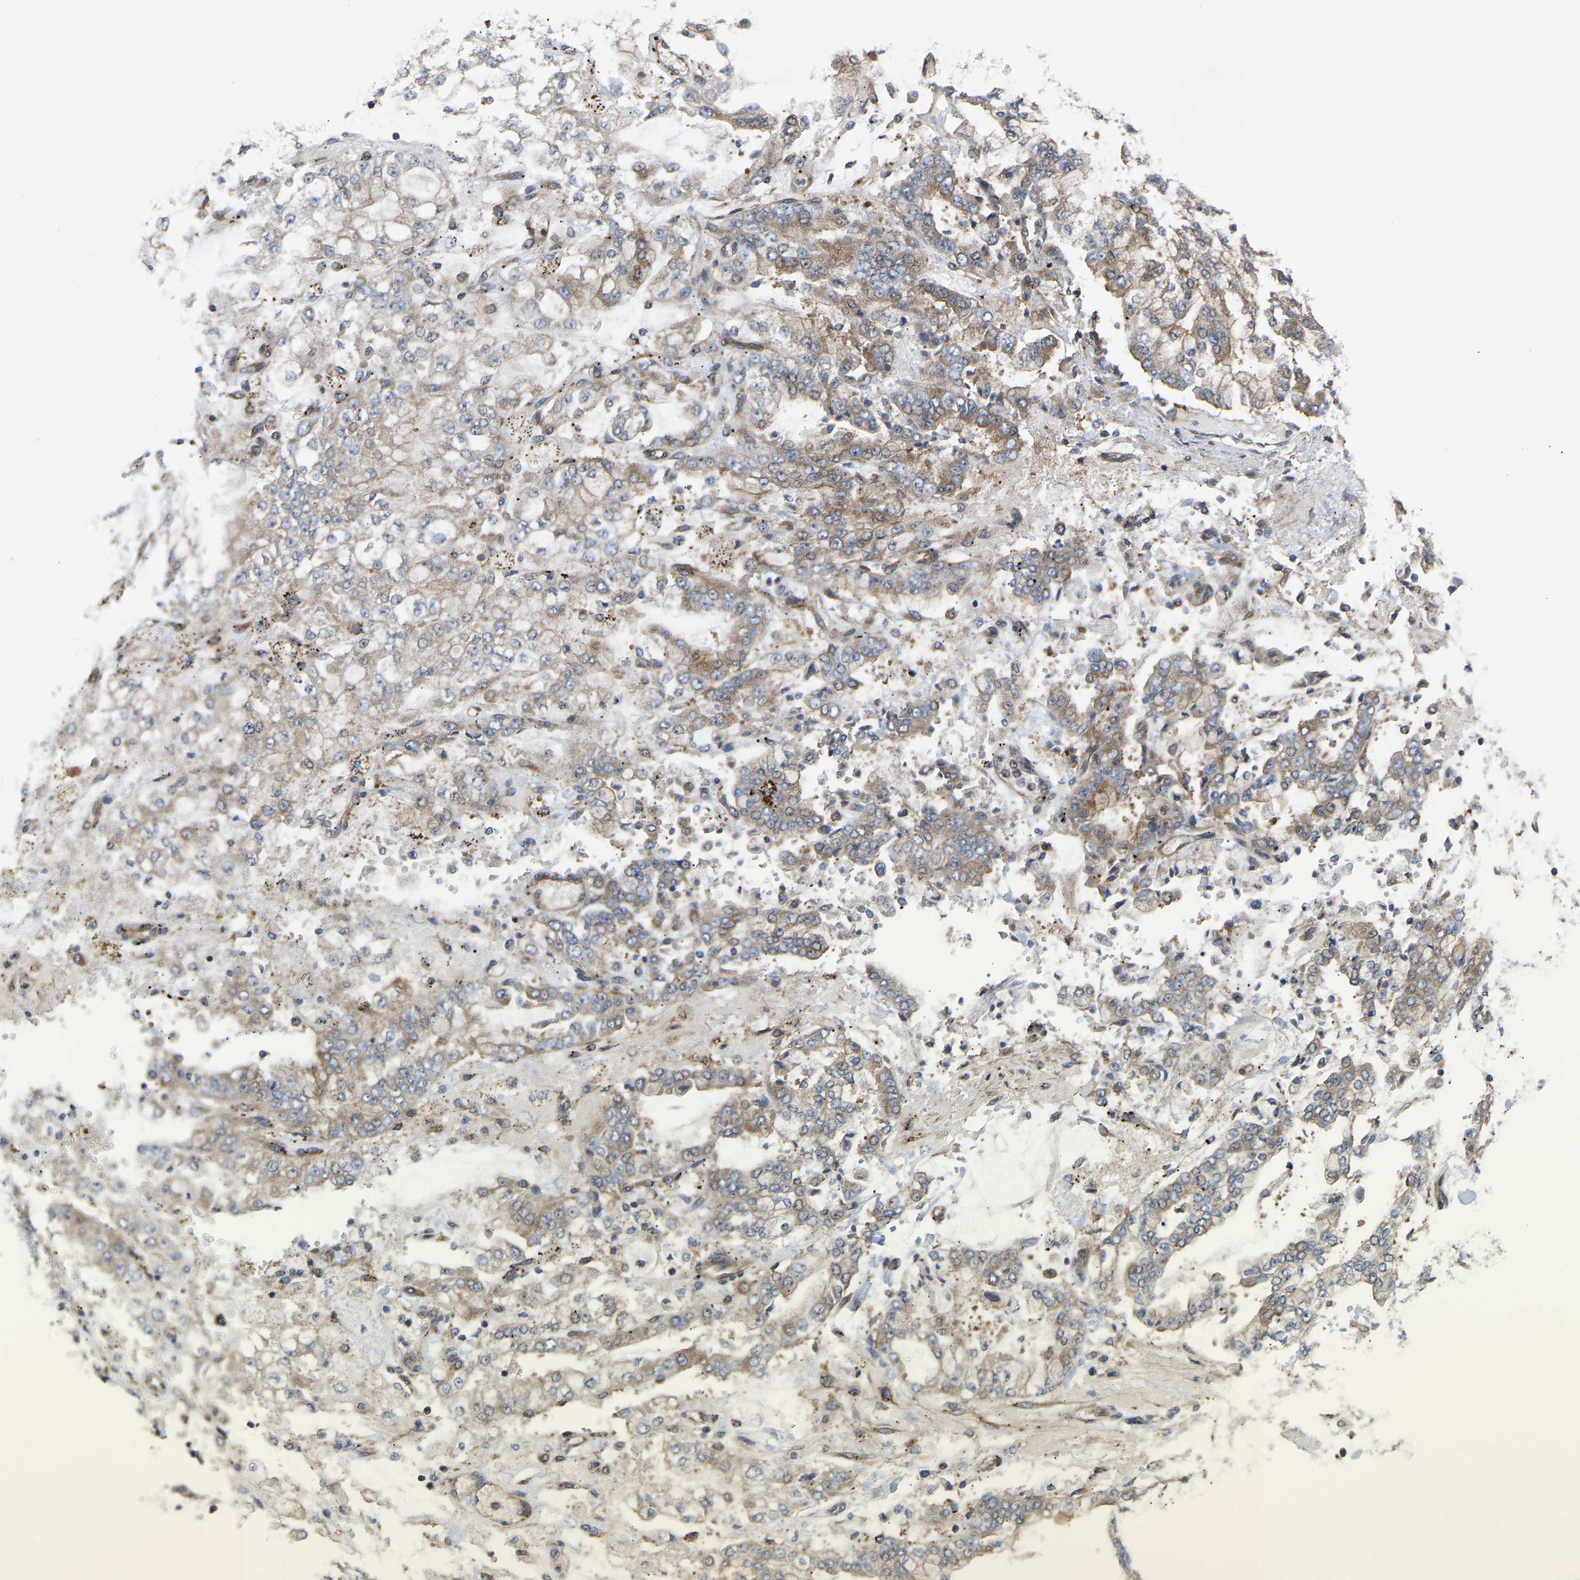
{"staining": {"intensity": "moderate", "quantity": ">75%", "location": "cytoplasmic/membranous"}, "tissue": "stomach cancer", "cell_type": "Tumor cells", "image_type": "cancer", "snomed": [{"axis": "morphology", "description": "Adenocarcinoma, NOS"}, {"axis": "topography", "description": "Stomach"}], "caption": "The histopathology image demonstrates immunohistochemical staining of adenocarcinoma (stomach). There is moderate cytoplasmic/membranous expression is appreciated in about >75% of tumor cells. Immunohistochemistry stains the protein of interest in brown and the nuclei are stained blue.", "gene": "LAPTM4B", "patient": {"sex": "male", "age": 76}}